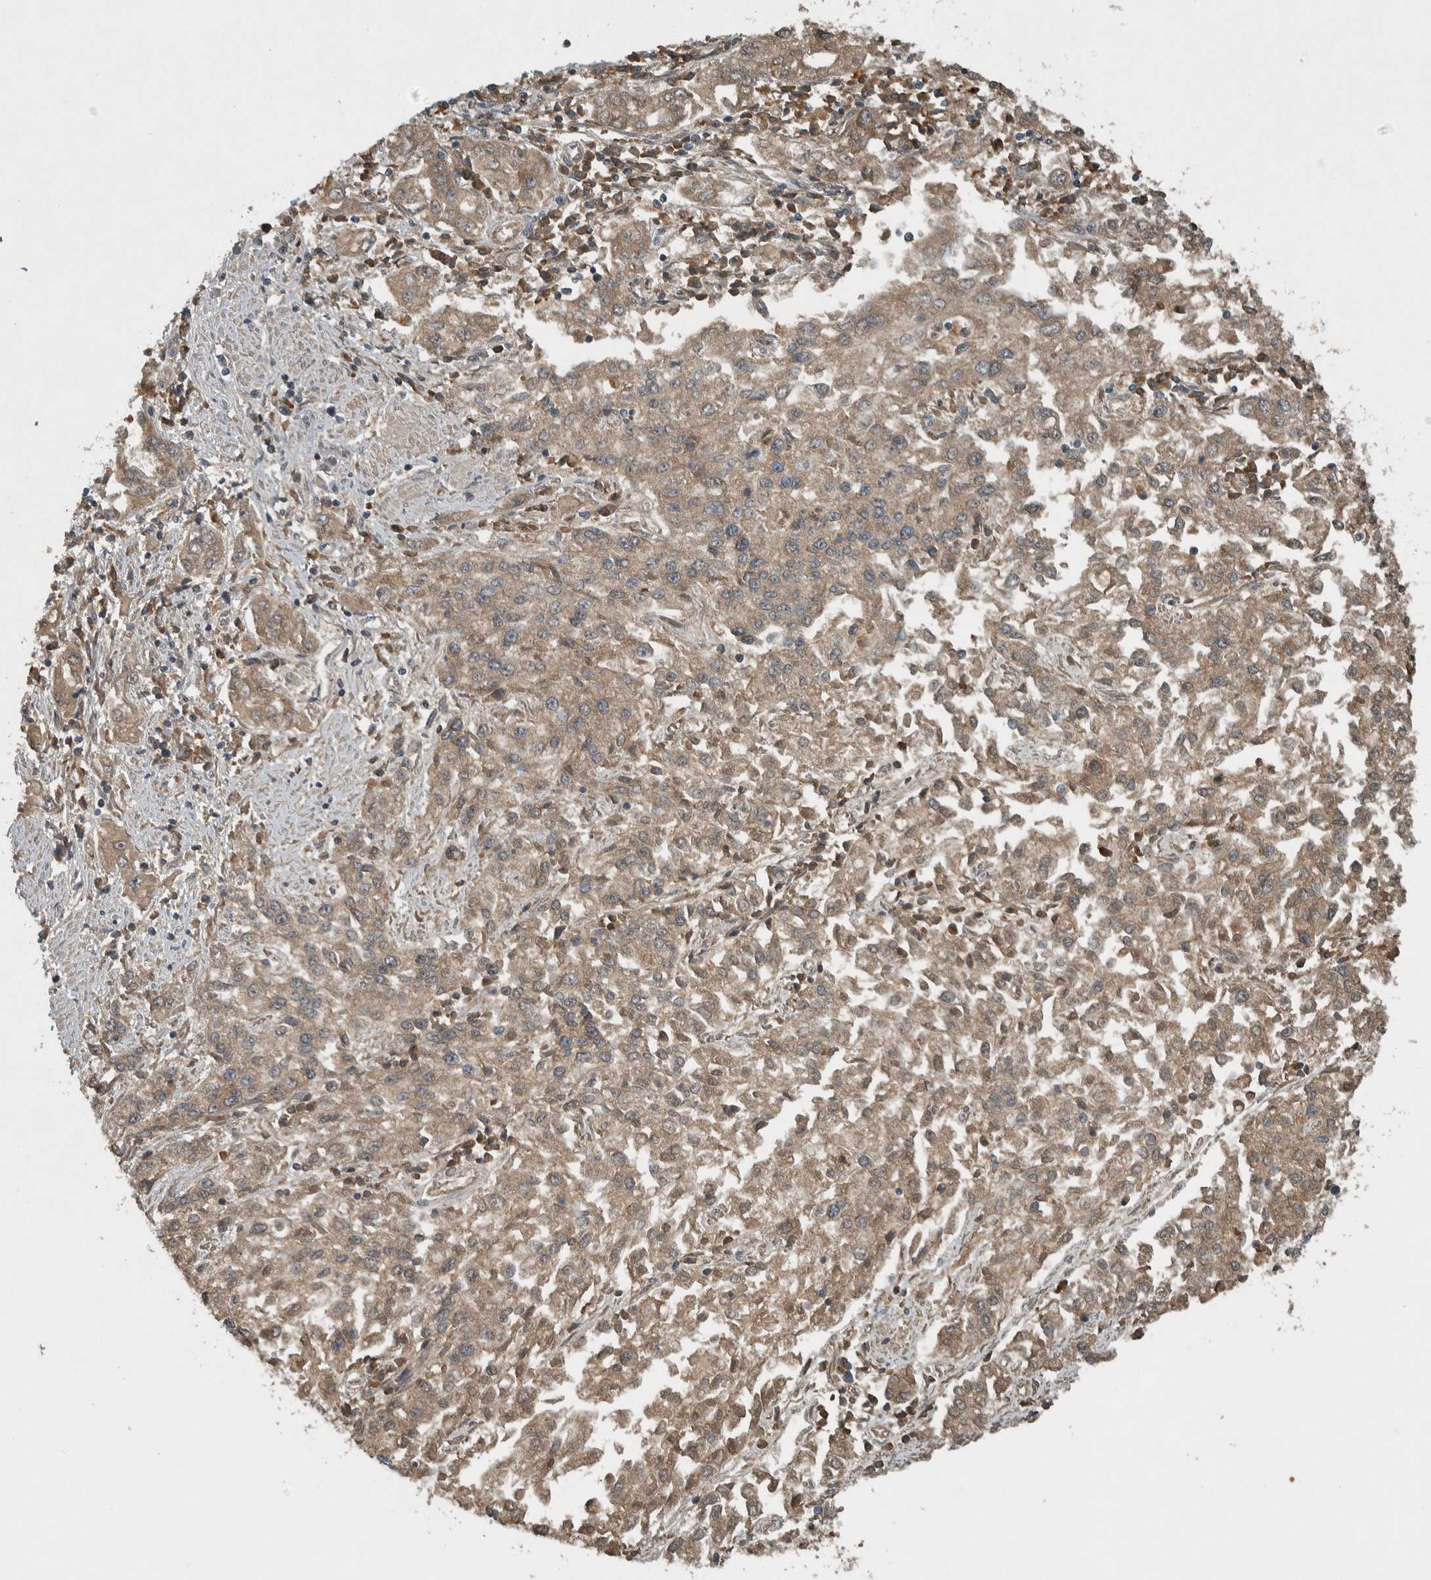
{"staining": {"intensity": "moderate", "quantity": "25%-75%", "location": "cytoplasmic/membranous"}, "tissue": "endometrial cancer", "cell_type": "Tumor cells", "image_type": "cancer", "snomed": [{"axis": "morphology", "description": "Adenocarcinoma, NOS"}, {"axis": "topography", "description": "Endometrium"}], "caption": "Immunohistochemical staining of endometrial adenocarcinoma exhibits medium levels of moderate cytoplasmic/membranous positivity in about 25%-75% of tumor cells.", "gene": "CLCN2", "patient": {"sex": "female", "age": 49}}